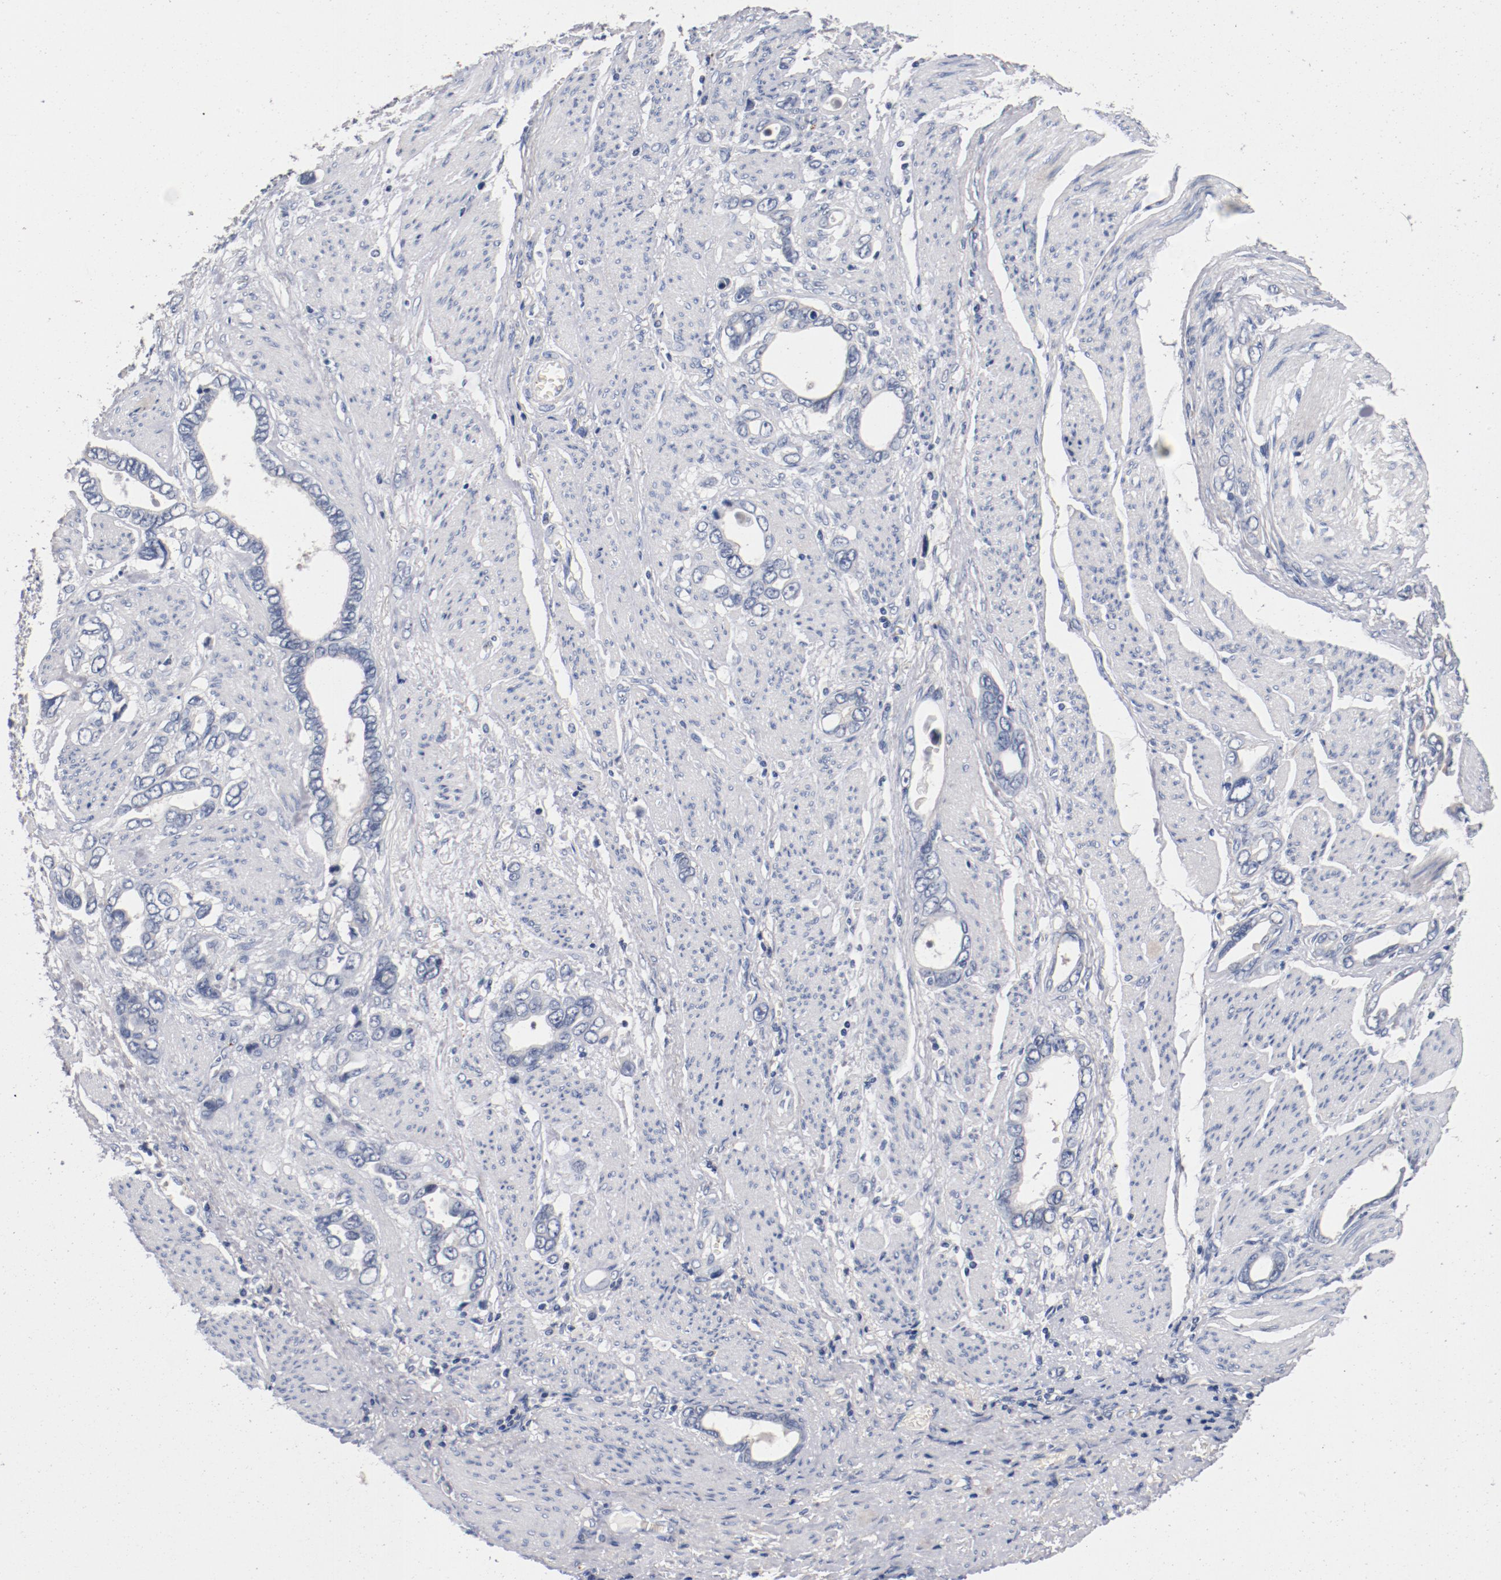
{"staining": {"intensity": "negative", "quantity": "none", "location": "none"}, "tissue": "stomach cancer", "cell_type": "Tumor cells", "image_type": "cancer", "snomed": [{"axis": "morphology", "description": "Adenocarcinoma, NOS"}, {"axis": "topography", "description": "Stomach"}], "caption": "DAB (3,3'-diaminobenzidine) immunohistochemical staining of human adenocarcinoma (stomach) displays no significant positivity in tumor cells.", "gene": "PIM1", "patient": {"sex": "male", "age": 78}}